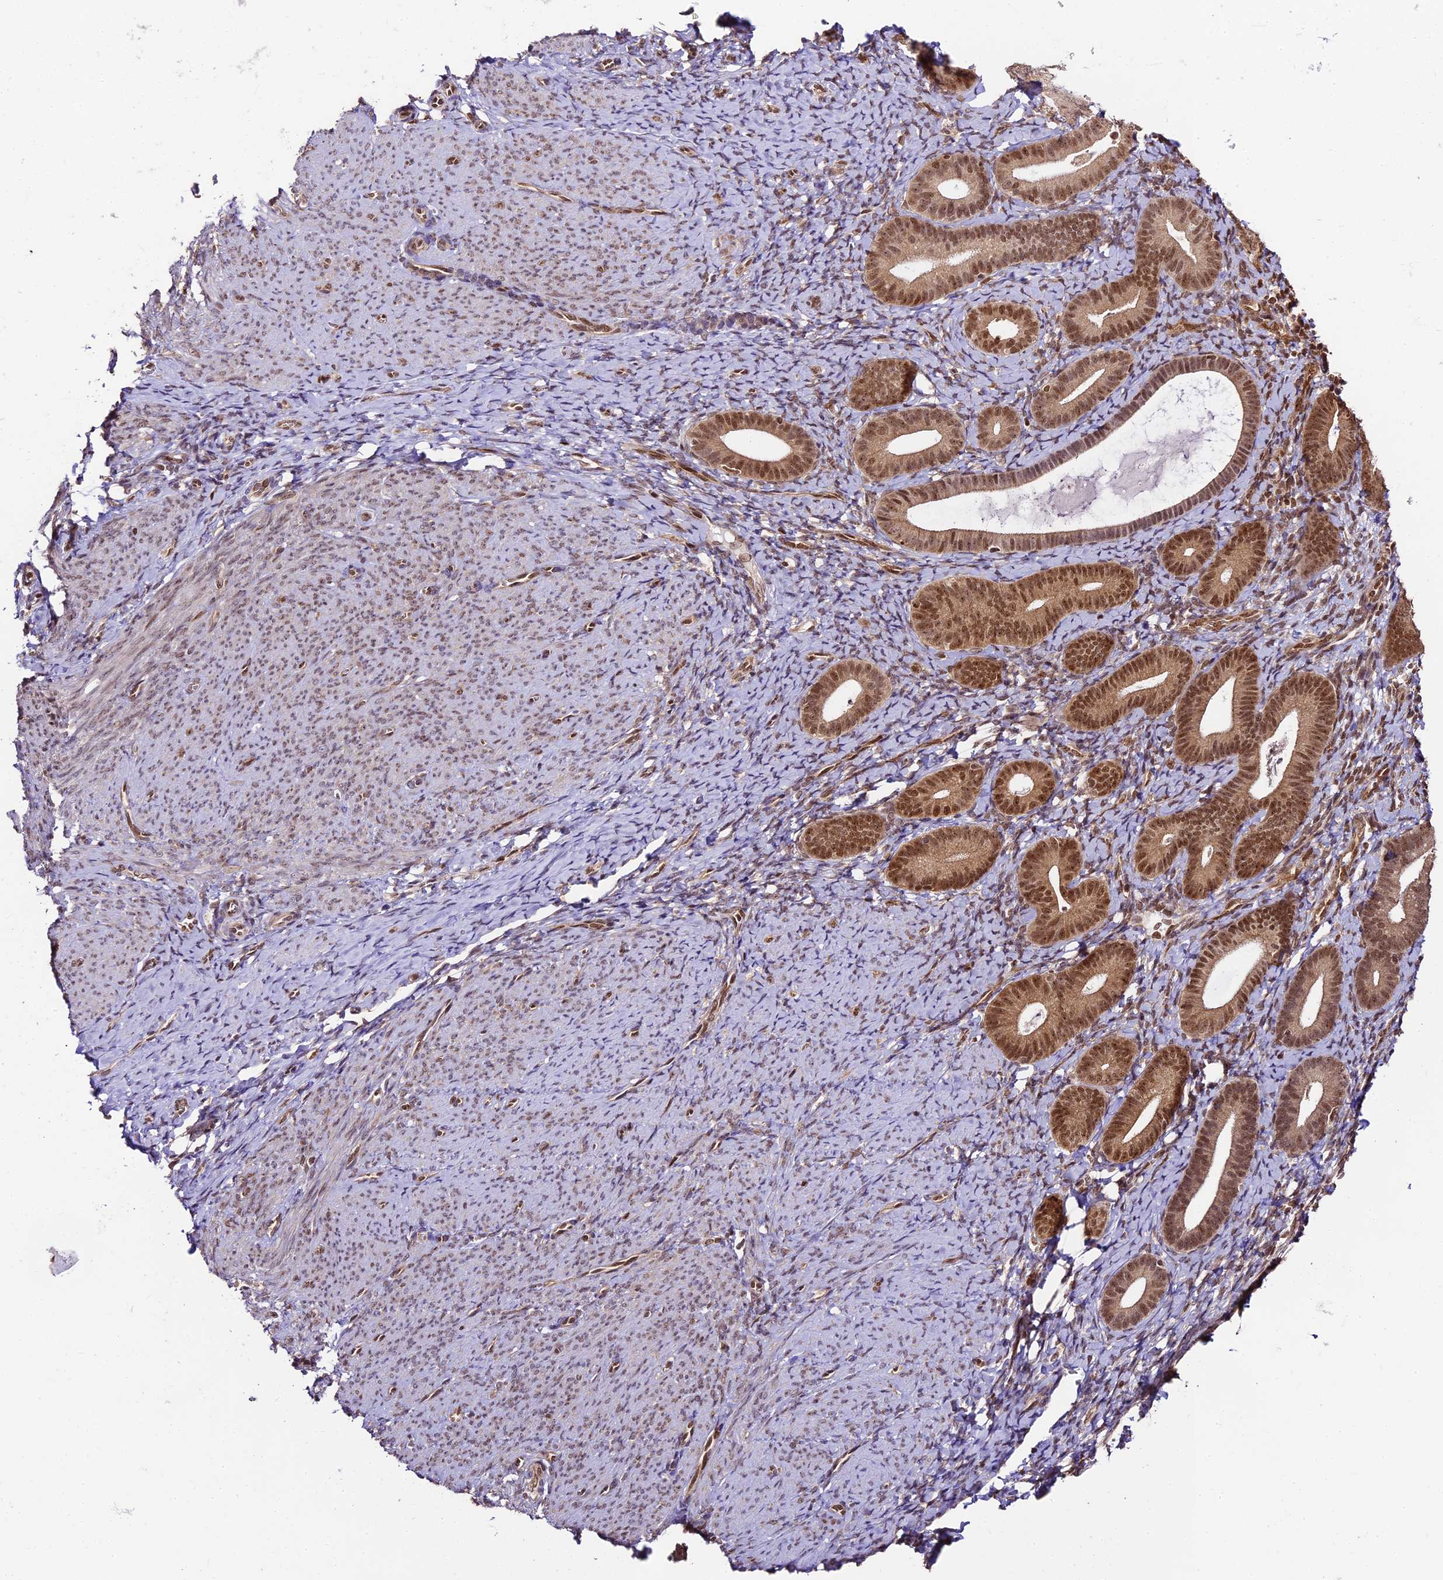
{"staining": {"intensity": "negative", "quantity": "none", "location": "none"}, "tissue": "endometrium", "cell_type": "Cells in endometrial stroma", "image_type": "normal", "snomed": [{"axis": "morphology", "description": "Normal tissue, NOS"}, {"axis": "topography", "description": "Endometrium"}], "caption": "IHC histopathology image of unremarkable endometrium stained for a protein (brown), which displays no staining in cells in endometrial stroma.", "gene": "TRIM22", "patient": {"sex": "female", "age": 65}}